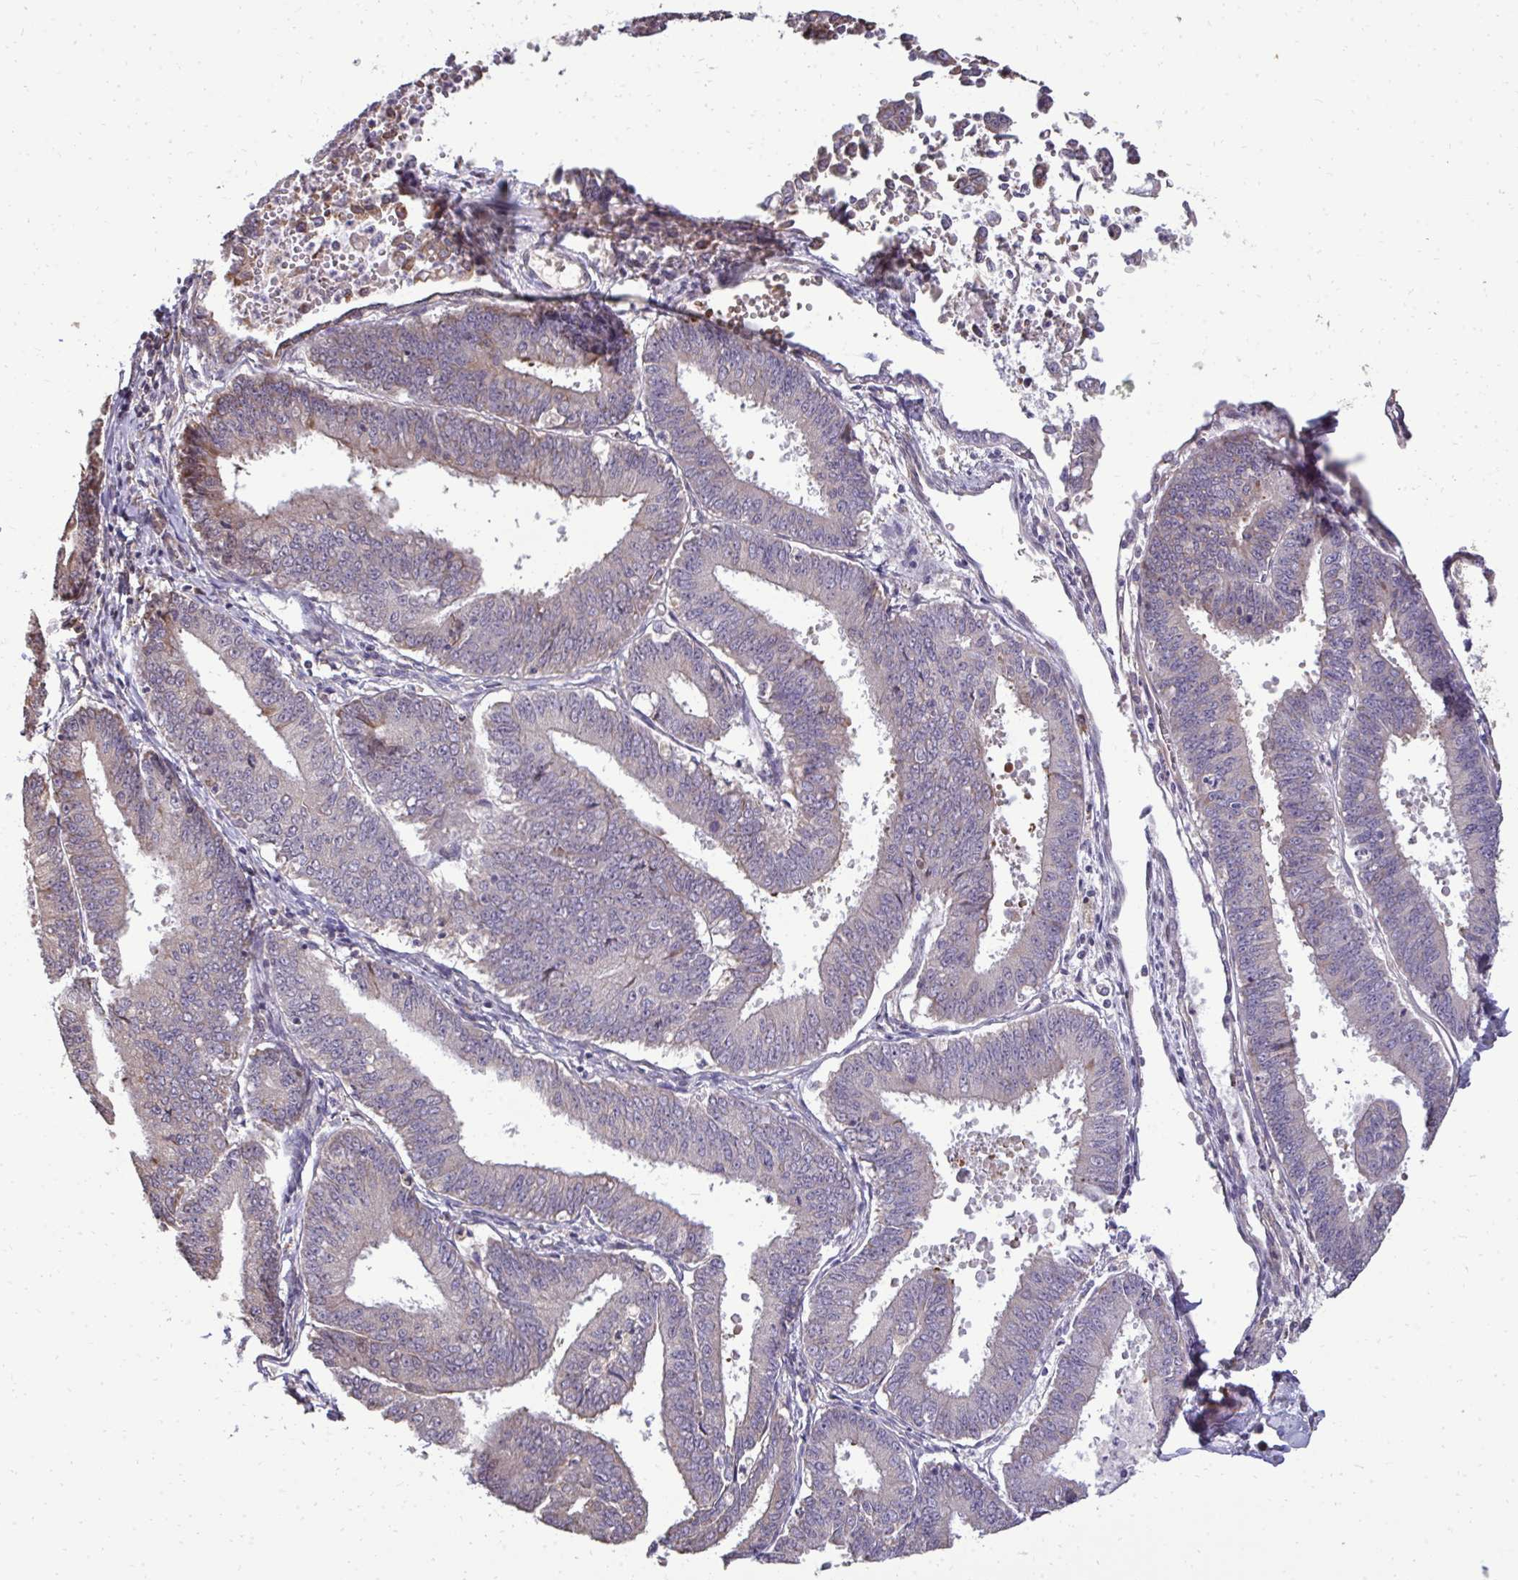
{"staining": {"intensity": "moderate", "quantity": "<25%", "location": "cytoplasmic/membranous"}, "tissue": "endometrial cancer", "cell_type": "Tumor cells", "image_type": "cancer", "snomed": [{"axis": "morphology", "description": "Adenocarcinoma, NOS"}, {"axis": "topography", "description": "Endometrium"}], "caption": "IHC photomicrograph of neoplastic tissue: endometrial cancer (adenocarcinoma) stained using IHC demonstrates low levels of moderate protein expression localized specifically in the cytoplasmic/membranous of tumor cells, appearing as a cytoplasmic/membranous brown color.", "gene": "FIBCD1", "patient": {"sex": "female", "age": 73}}